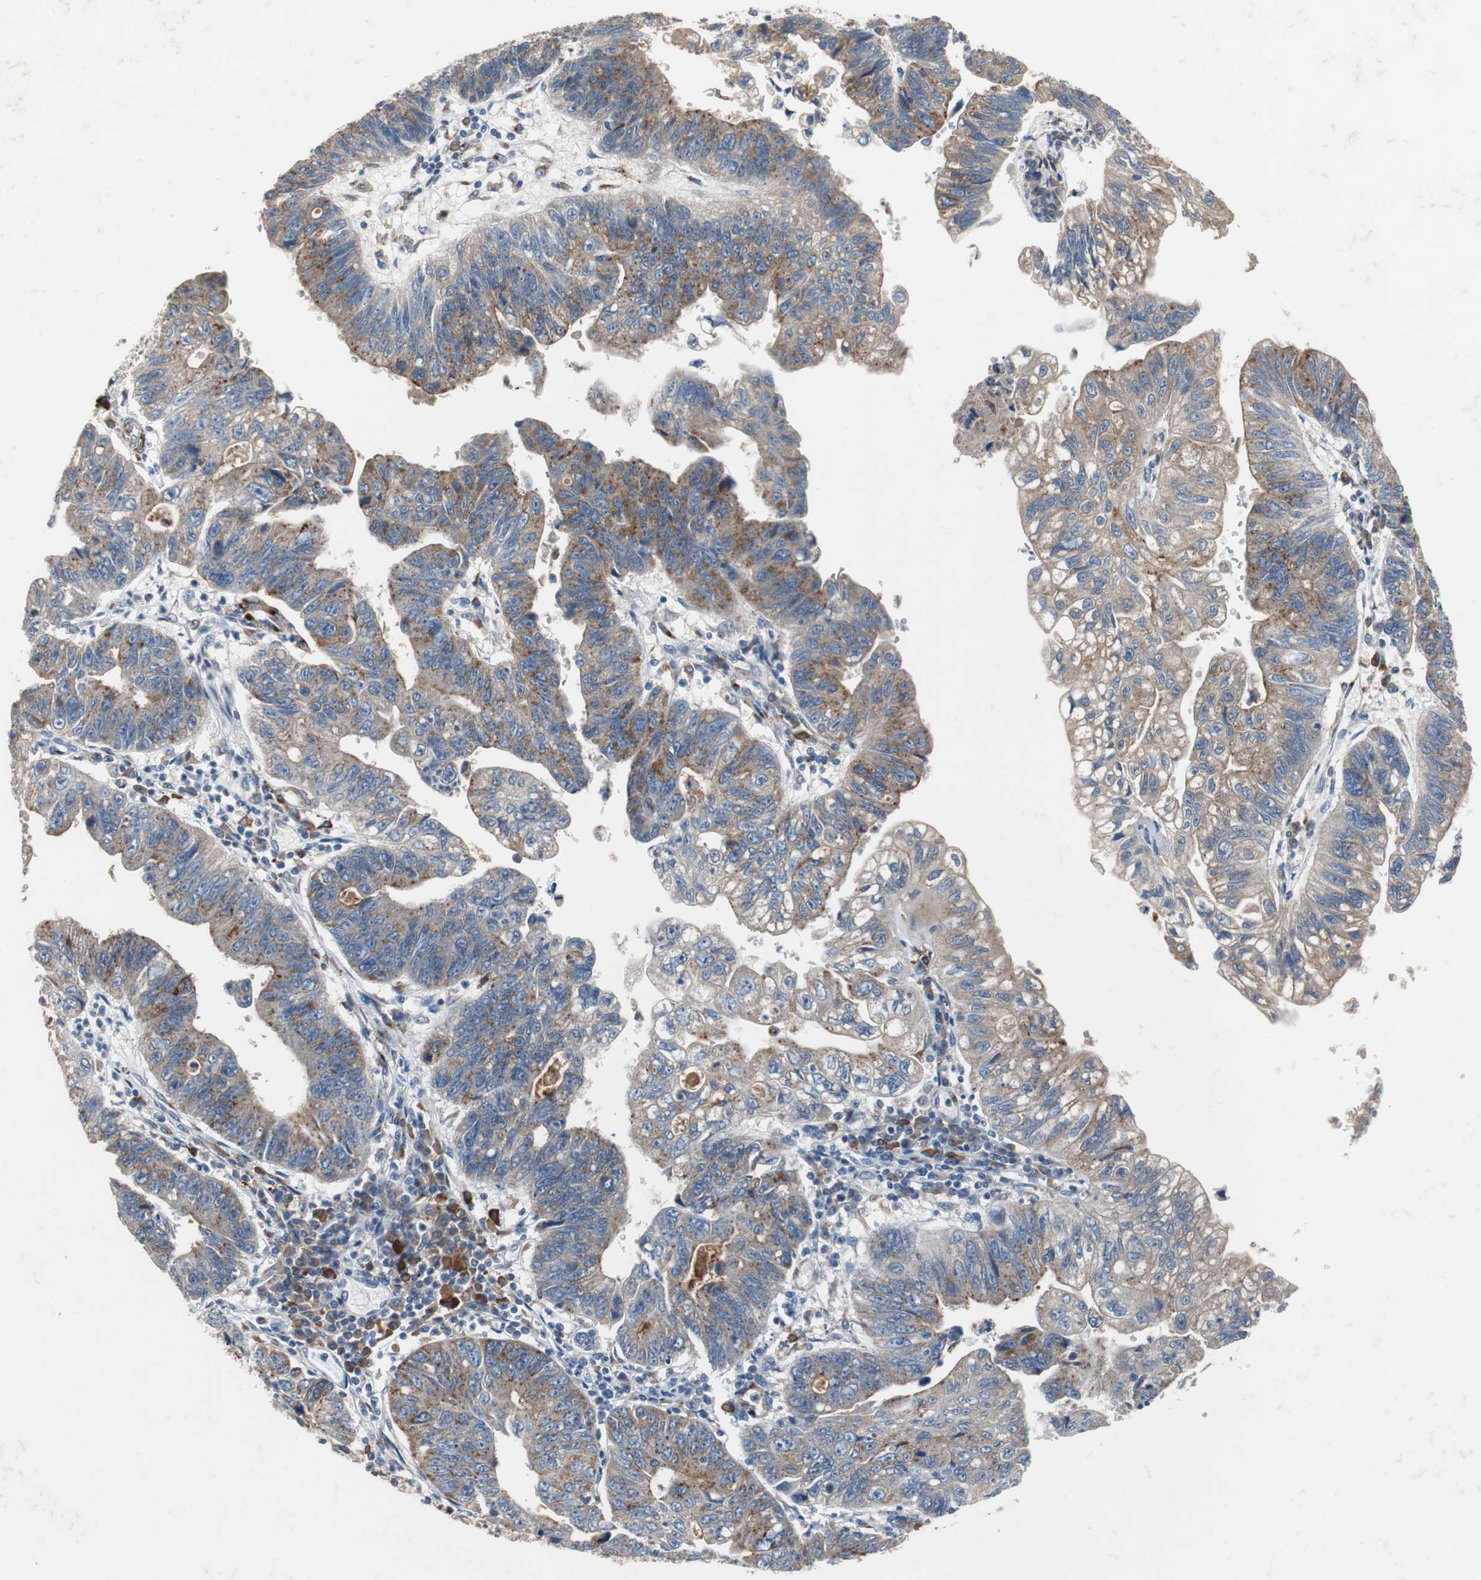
{"staining": {"intensity": "moderate", "quantity": "25%-75%", "location": "cytoplasmic/membranous"}, "tissue": "stomach cancer", "cell_type": "Tumor cells", "image_type": "cancer", "snomed": [{"axis": "morphology", "description": "Adenocarcinoma, NOS"}, {"axis": "topography", "description": "Stomach"}], "caption": "A high-resolution histopathology image shows immunohistochemistry (IHC) staining of adenocarcinoma (stomach), which displays moderate cytoplasmic/membranous expression in about 25%-75% of tumor cells. (Stains: DAB (3,3'-diaminobenzidine) in brown, nuclei in blue, Microscopy: brightfield microscopy at high magnification).", "gene": "SORT1", "patient": {"sex": "male", "age": 59}}